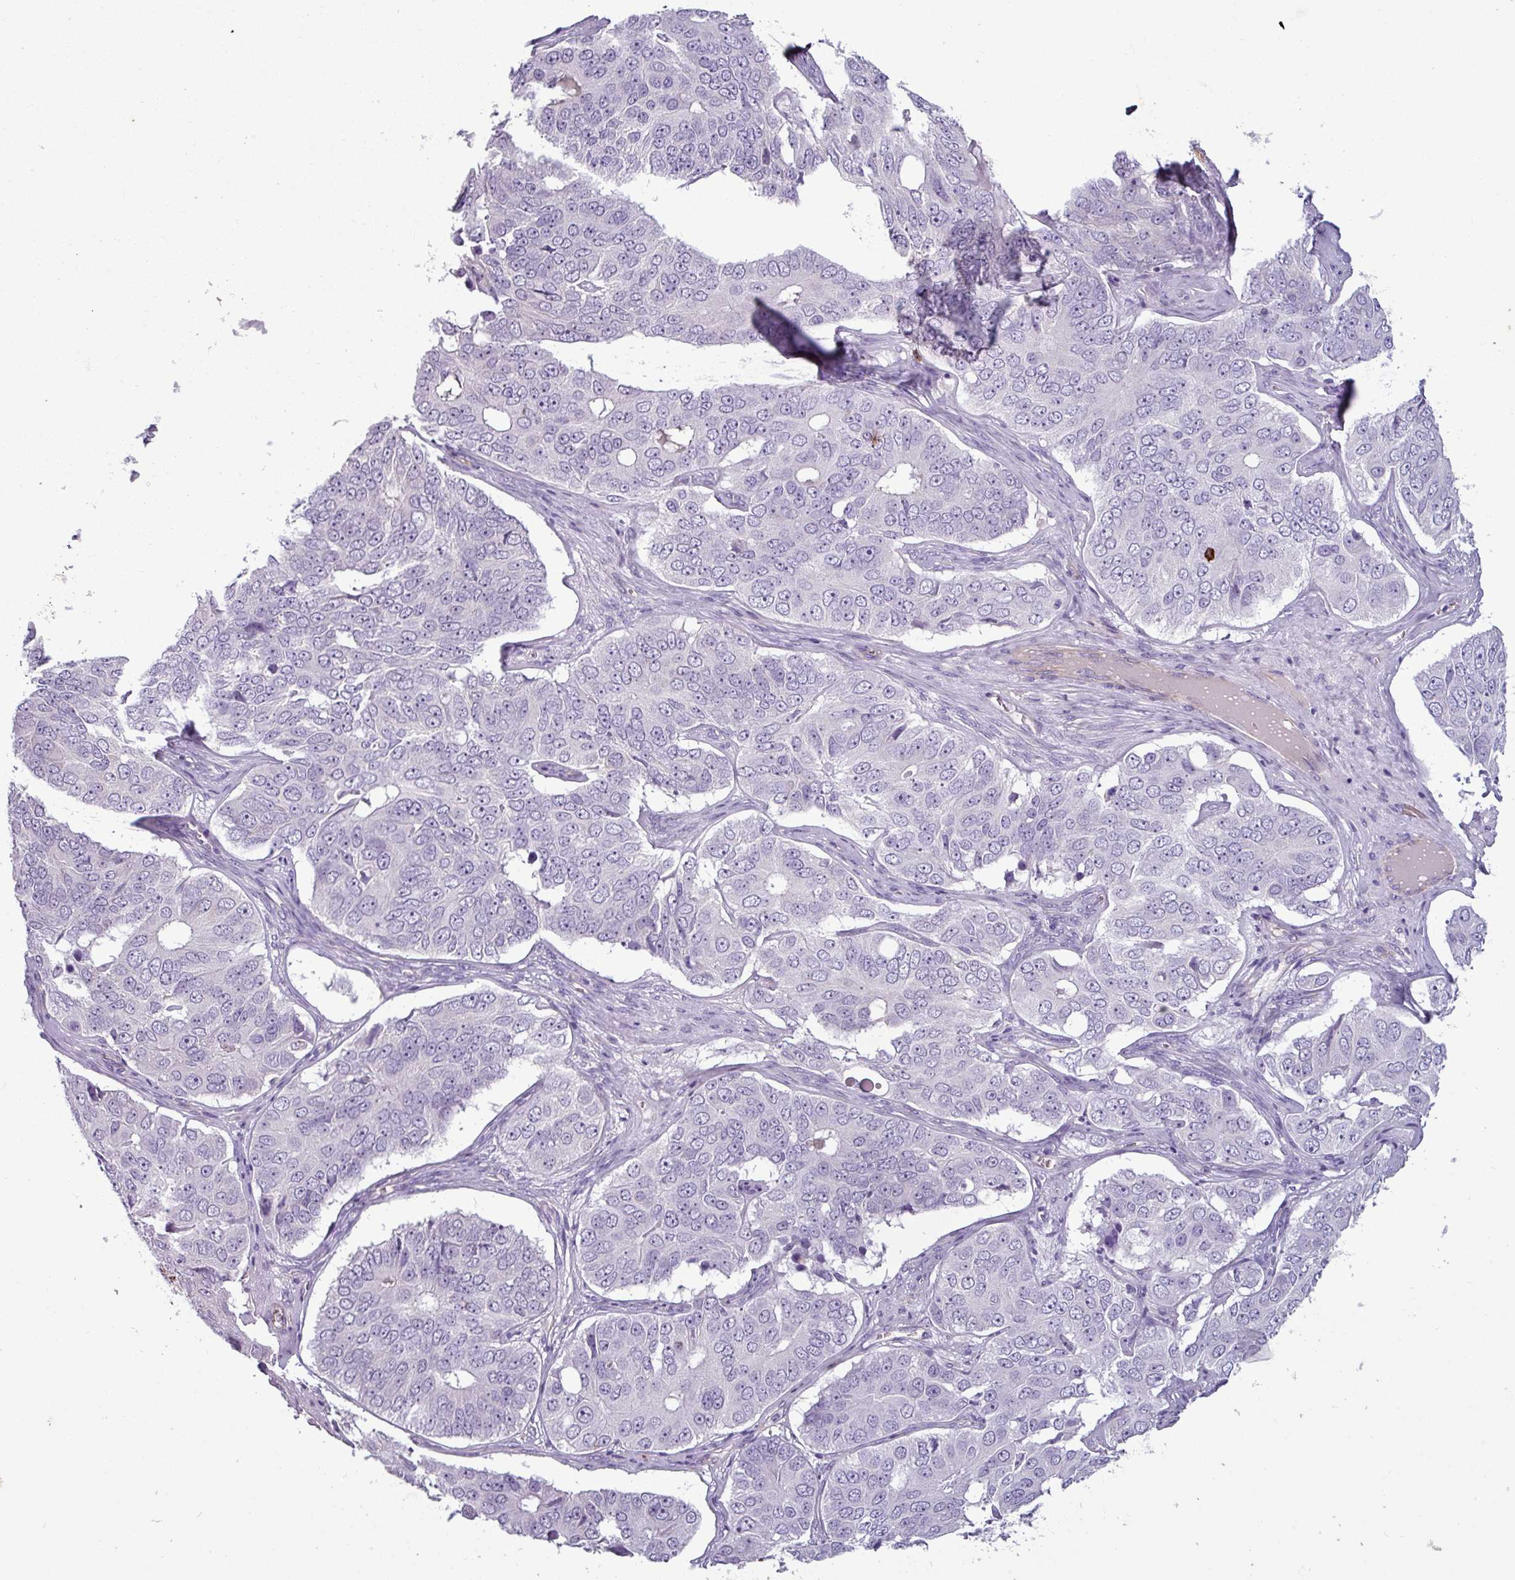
{"staining": {"intensity": "negative", "quantity": "none", "location": "none"}, "tissue": "ovarian cancer", "cell_type": "Tumor cells", "image_type": "cancer", "snomed": [{"axis": "morphology", "description": "Carcinoma, endometroid"}, {"axis": "topography", "description": "Ovary"}], "caption": "DAB (3,3'-diaminobenzidine) immunohistochemical staining of ovarian cancer (endometroid carcinoma) shows no significant expression in tumor cells.", "gene": "CD8A", "patient": {"sex": "female", "age": 51}}